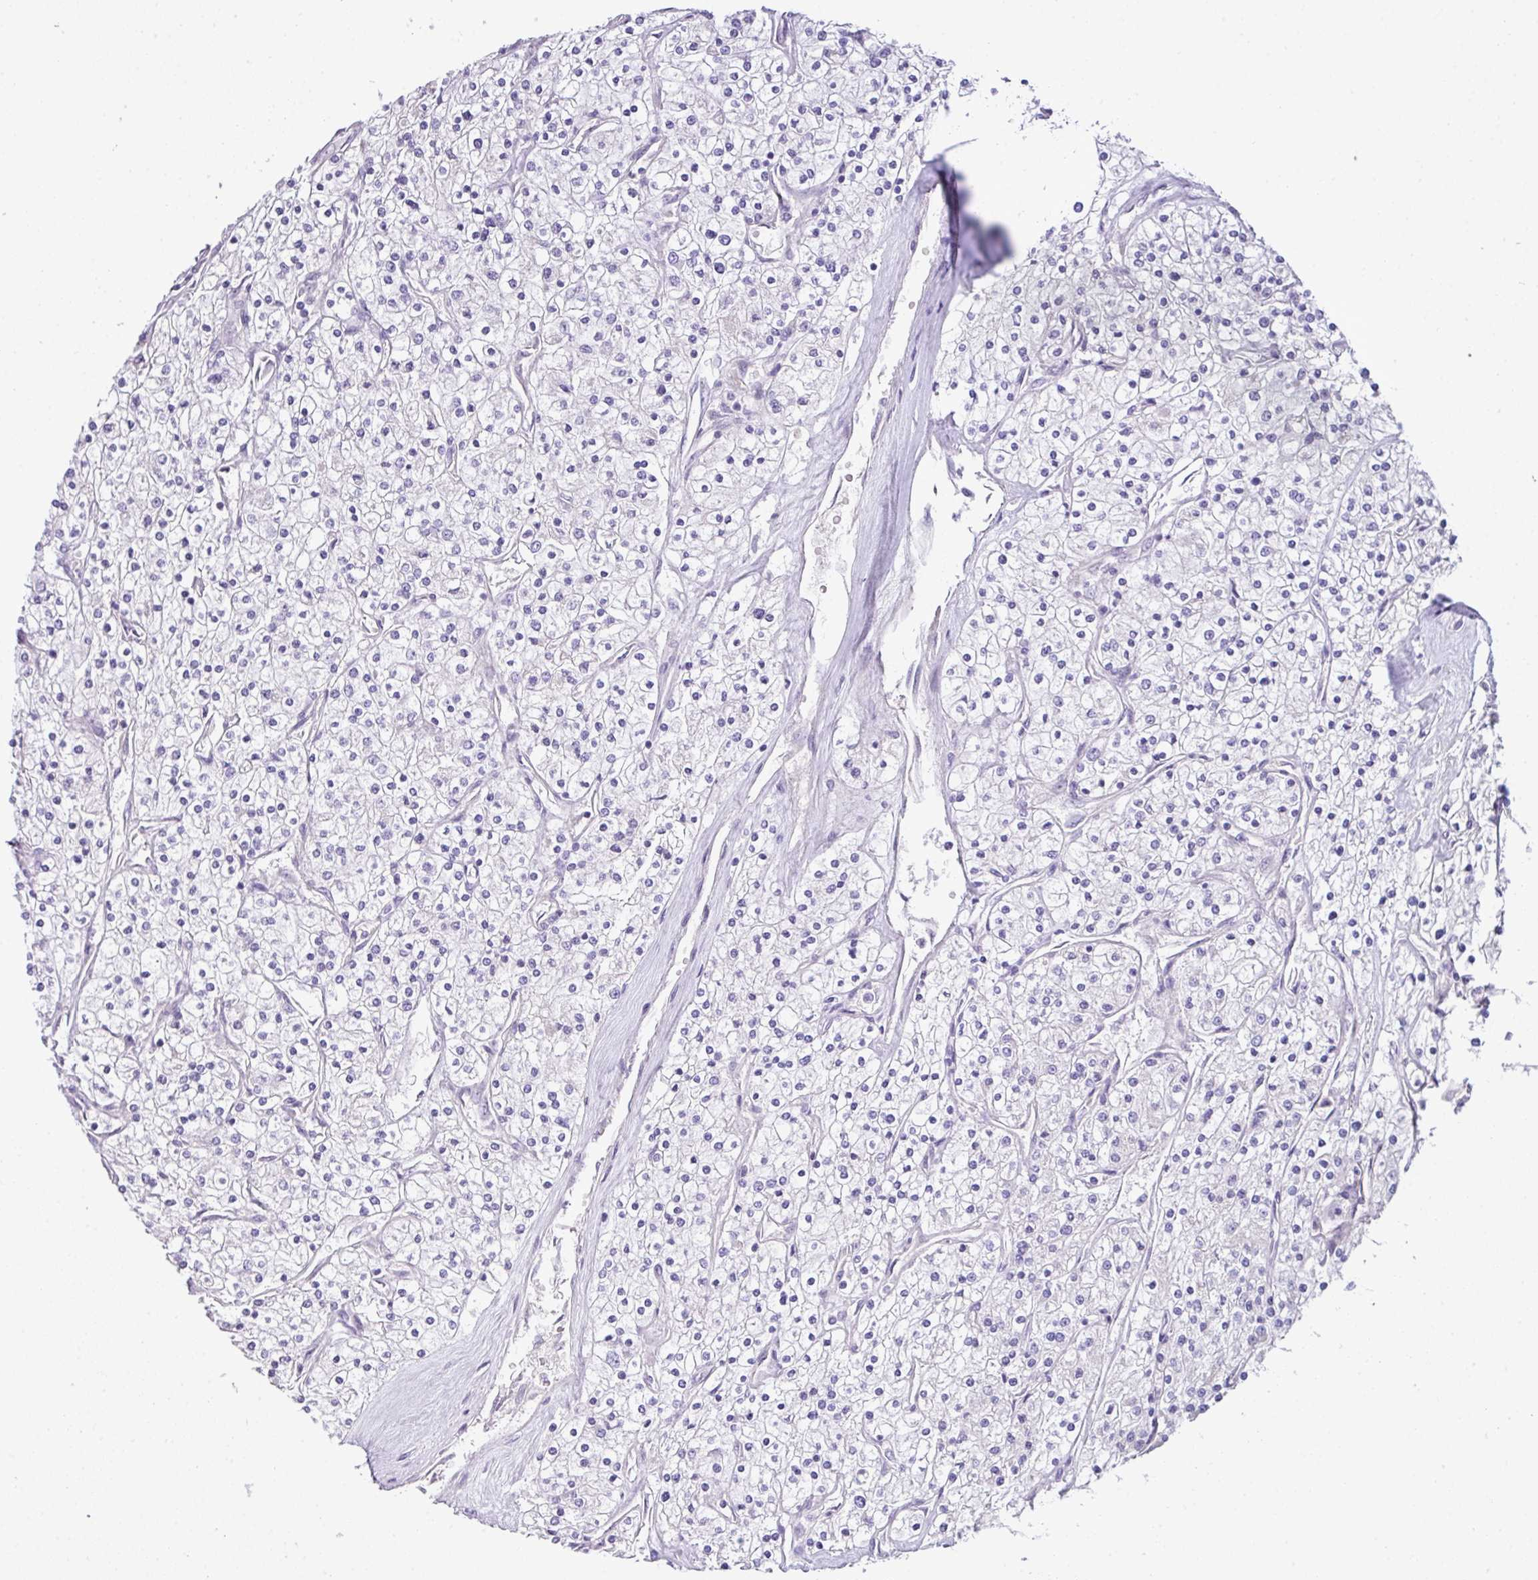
{"staining": {"intensity": "negative", "quantity": "none", "location": "none"}, "tissue": "renal cancer", "cell_type": "Tumor cells", "image_type": "cancer", "snomed": [{"axis": "morphology", "description": "Adenocarcinoma, NOS"}, {"axis": "topography", "description": "Kidney"}], "caption": "Tumor cells are negative for brown protein staining in adenocarcinoma (renal). (Immunohistochemistry (ihc), brightfield microscopy, high magnification).", "gene": "PIK3R5", "patient": {"sex": "male", "age": 80}}